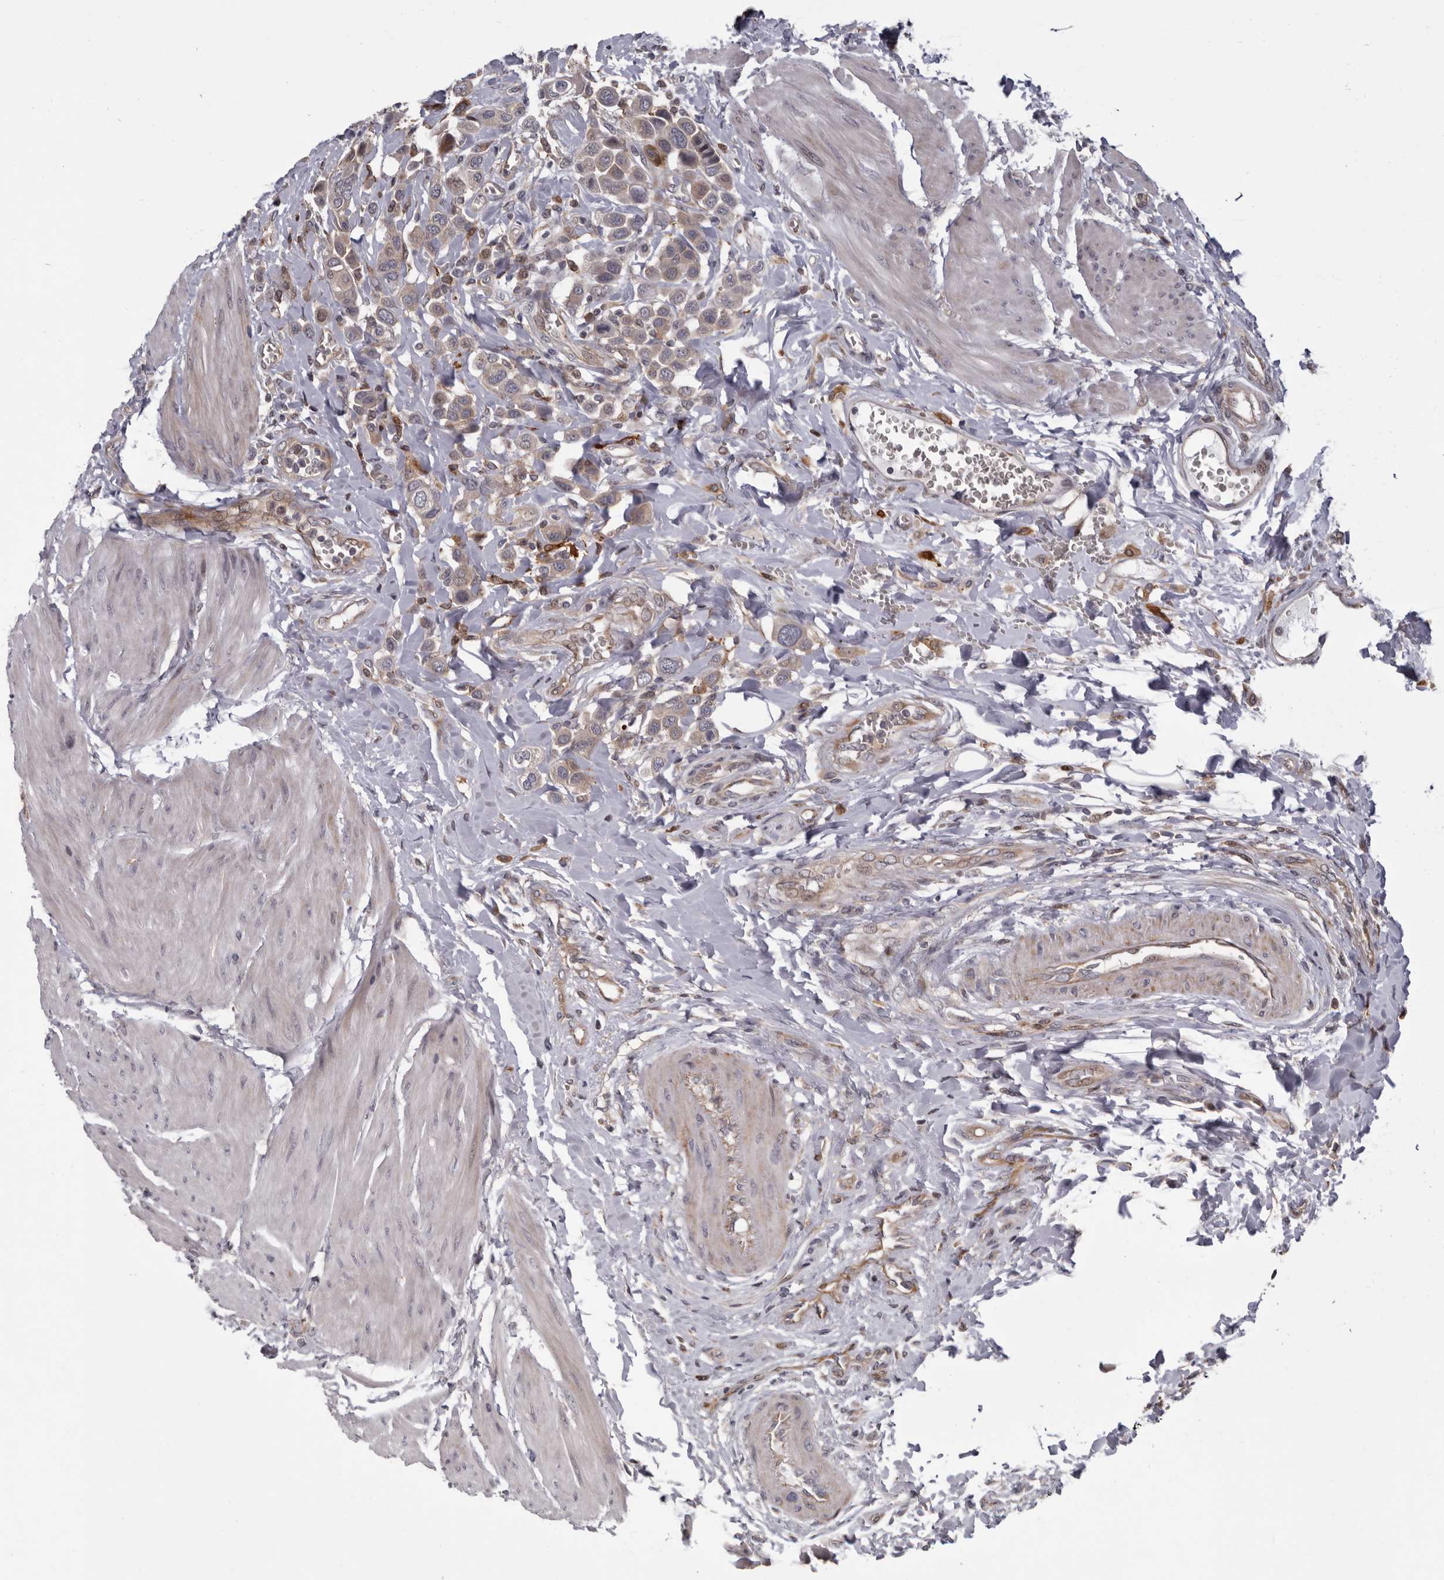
{"staining": {"intensity": "weak", "quantity": "<25%", "location": "cytoplasmic/membranous"}, "tissue": "urothelial cancer", "cell_type": "Tumor cells", "image_type": "cancer", "snomed": [{"axis": "morphology", "description": "Urothelial carcinoma, High grade"}, {"axis": "topography", "description": "Urinary bladder"}], "caption": "Urothelial carcinoma (high-grade) stained for a protein using immunohistochemistry (IHC) reveals no staining tumor cells.", "gene": "FGFR4", "patient": {"sex": "male", "age": 50}}